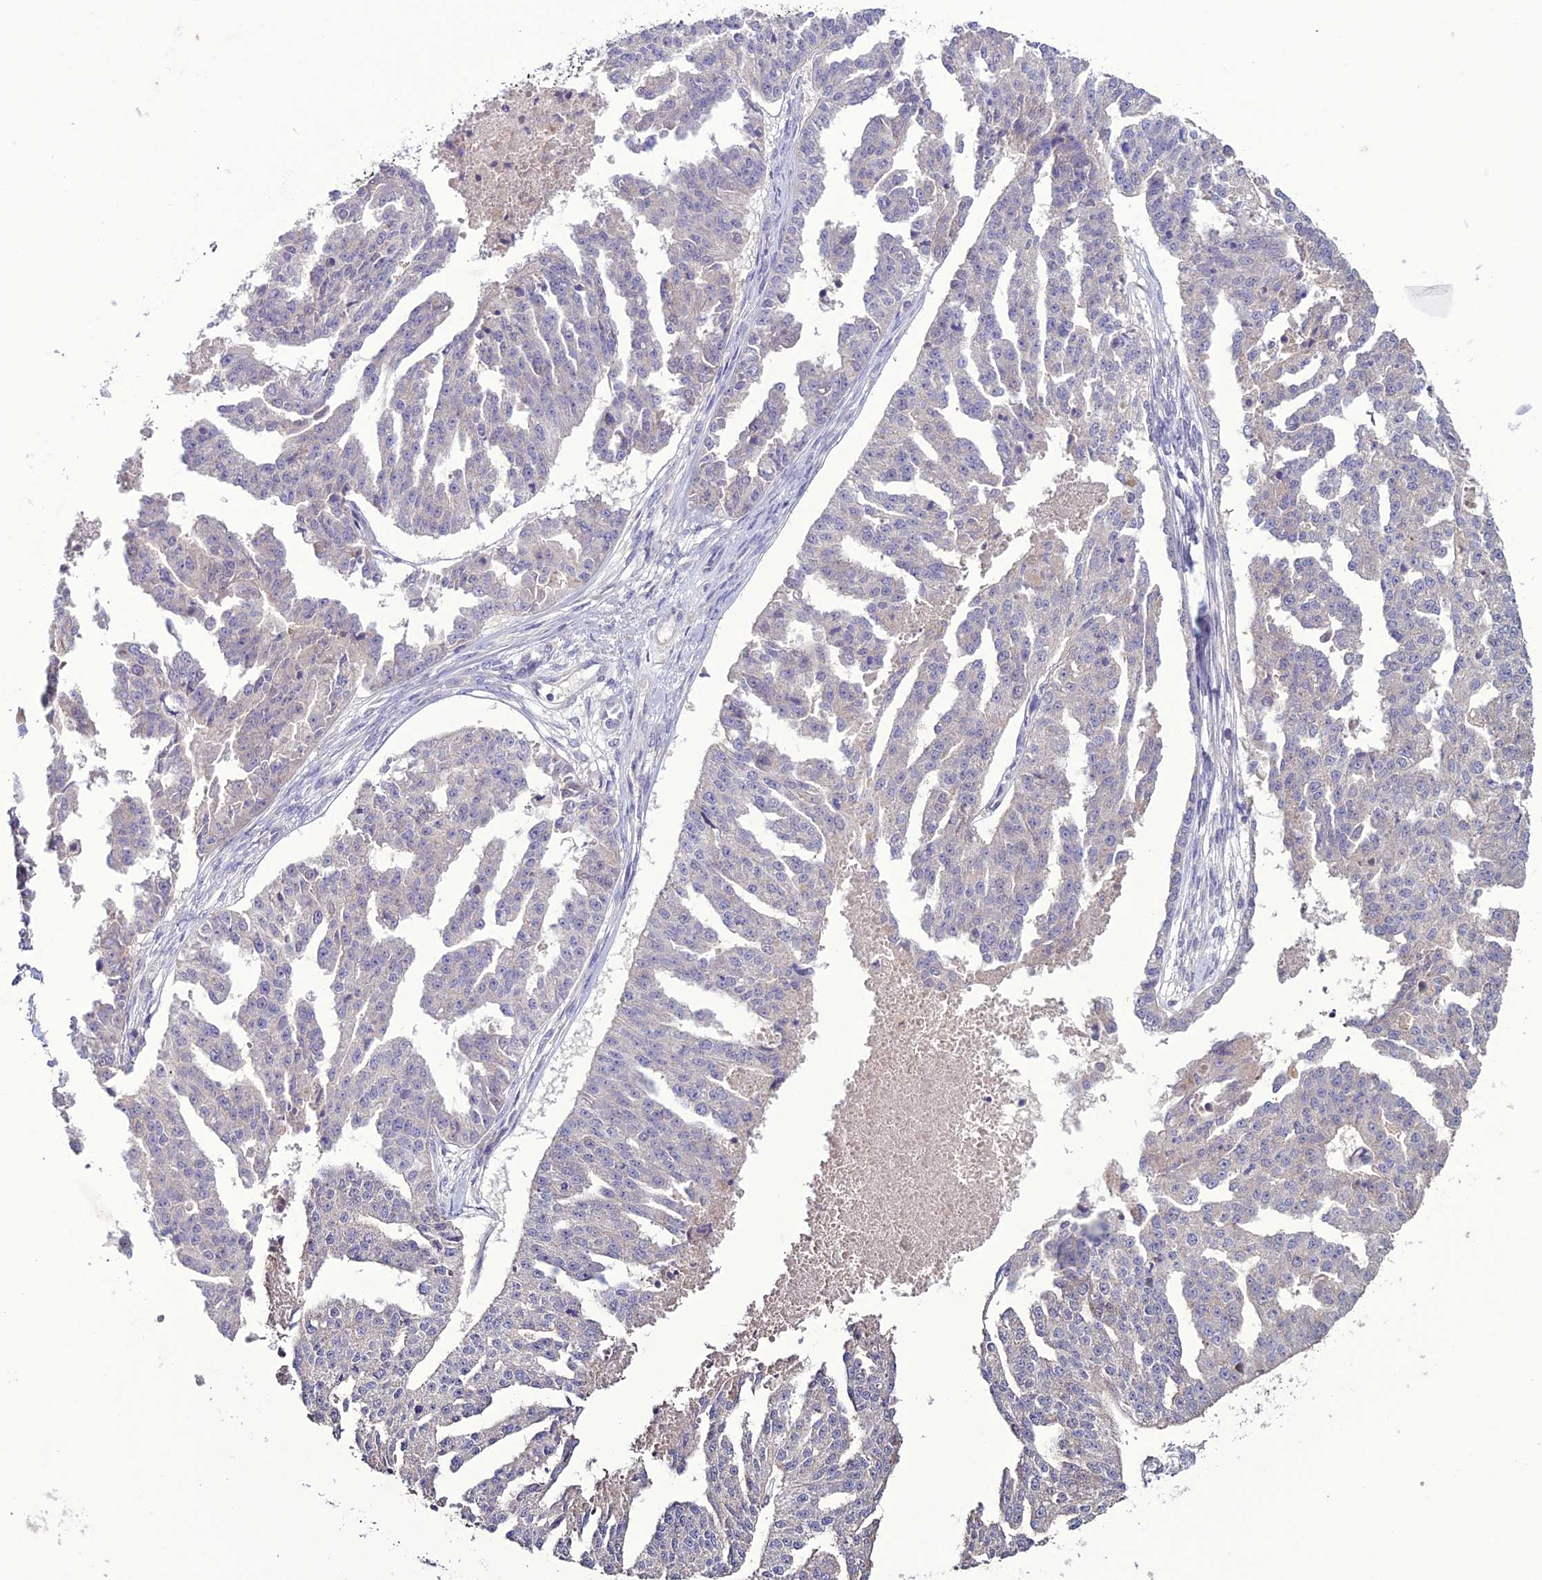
{"staining": {"intensity": "negative", "quantity": "none", "location": "none"}, "tissue": "ovarian cancer", "cell_type": "Tumor cells", "image_type": "cancer", "snomed": [{"axis": "morphology", "description": "Cystadenocarcinoma, serous, NOS"}, {"axis": "topography", "description": "Ovary"}], "caption": "IHC image of human ovarian cancer stained for a protein (brown), which displays no staining in tumor cells.", "gene": "C2orf76", "patient": {"sex": "female", "age": 58}}